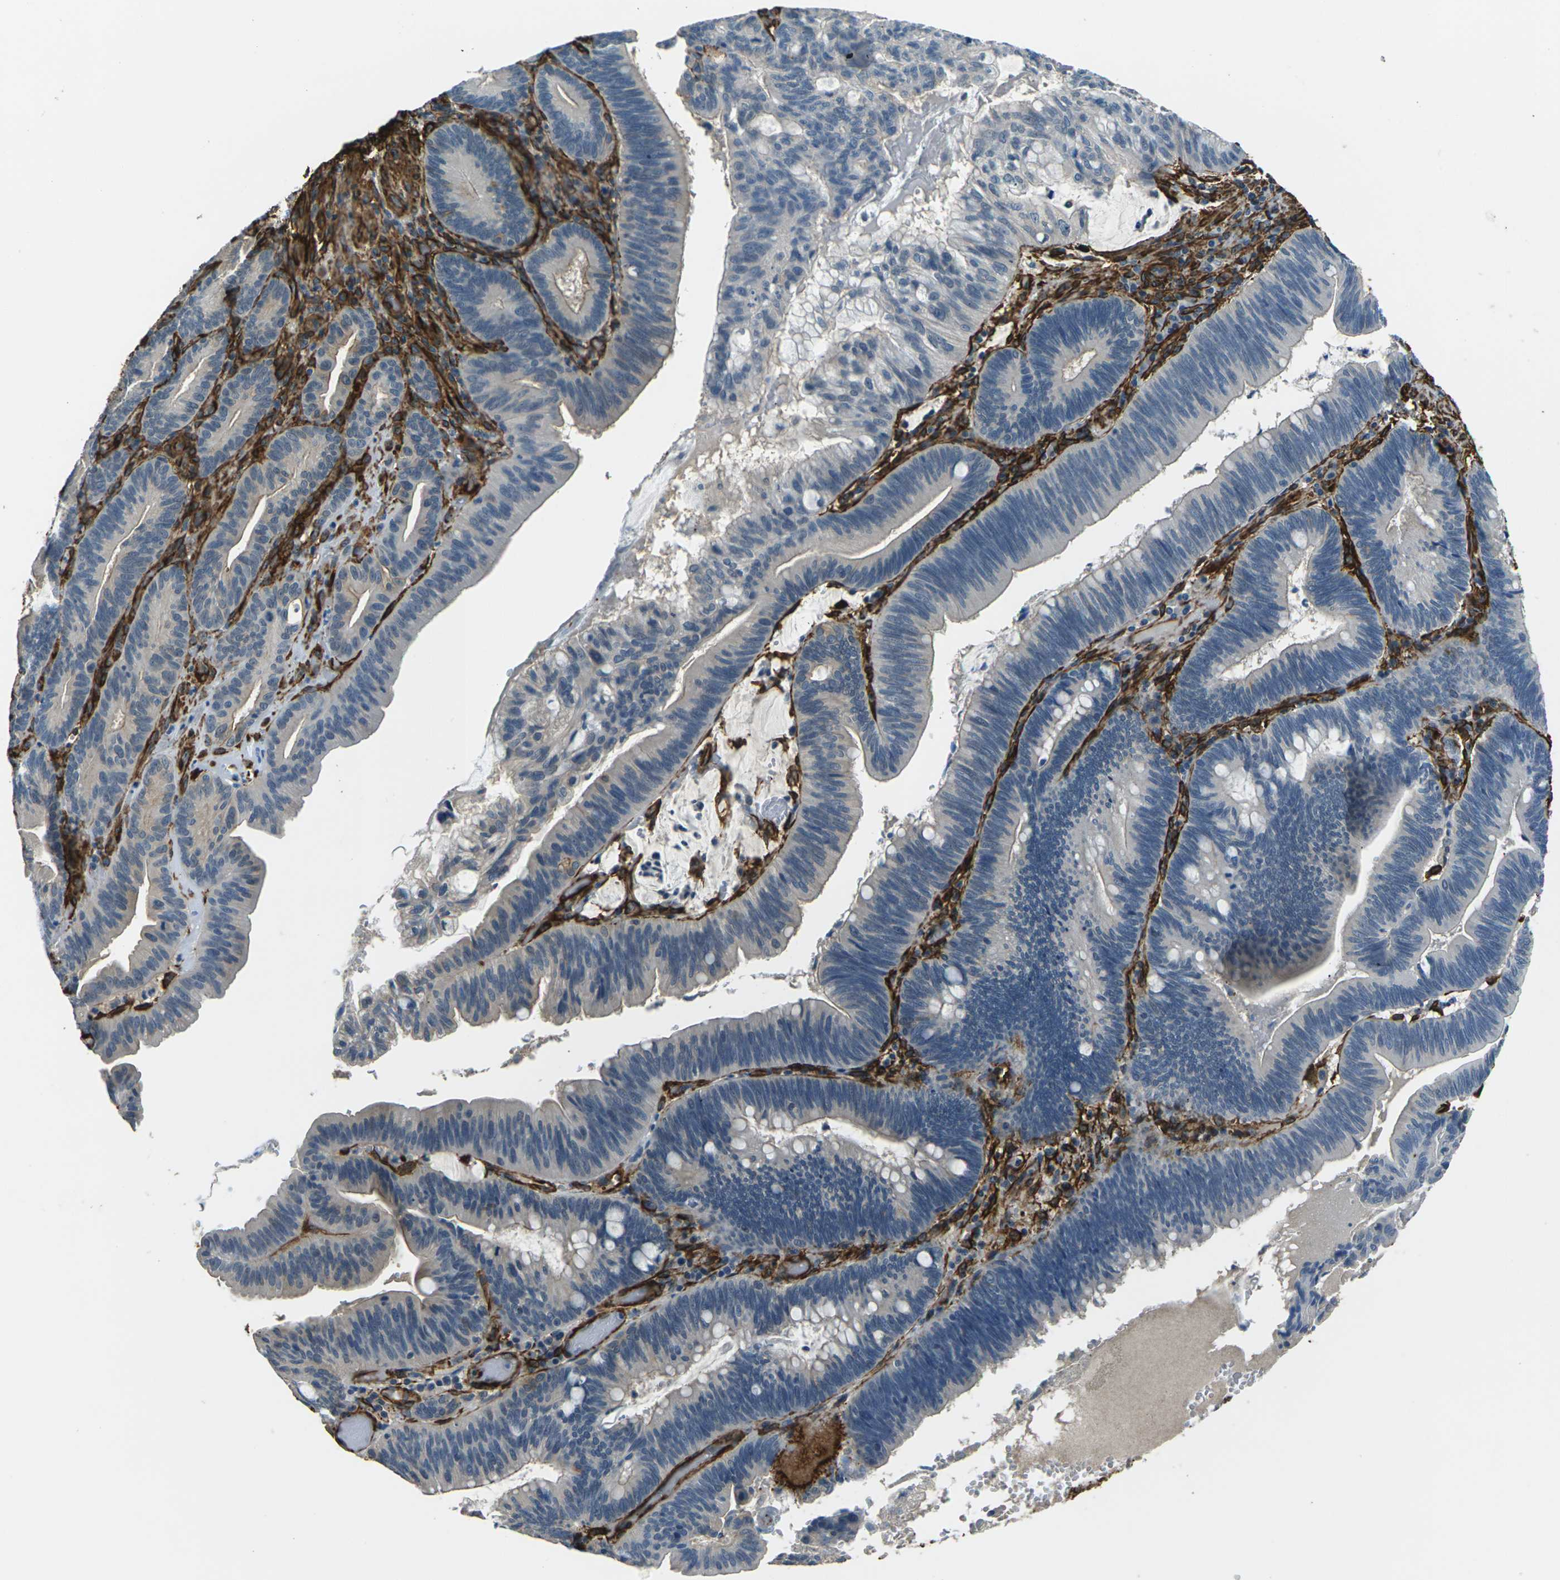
{"staining": {"intensity": "negative", "quantity": "none", "location": "none"}, "tissue": "pancreatic cancer", "cell_type": "Tumor cells", "image_type": "cancer", "snomed": [{"axis": "morphology", "description": "Adenocarcinoma, NOS"}, {"axis": "topography", "description": "Pancreas"}], "caption": "Protein analysis of pancreatic cancer (adenocarcinoma) shows no significant expression in tumor cells.", "gene": "GRAMD1C", "patient": {"sex": "male", "age": 82}}